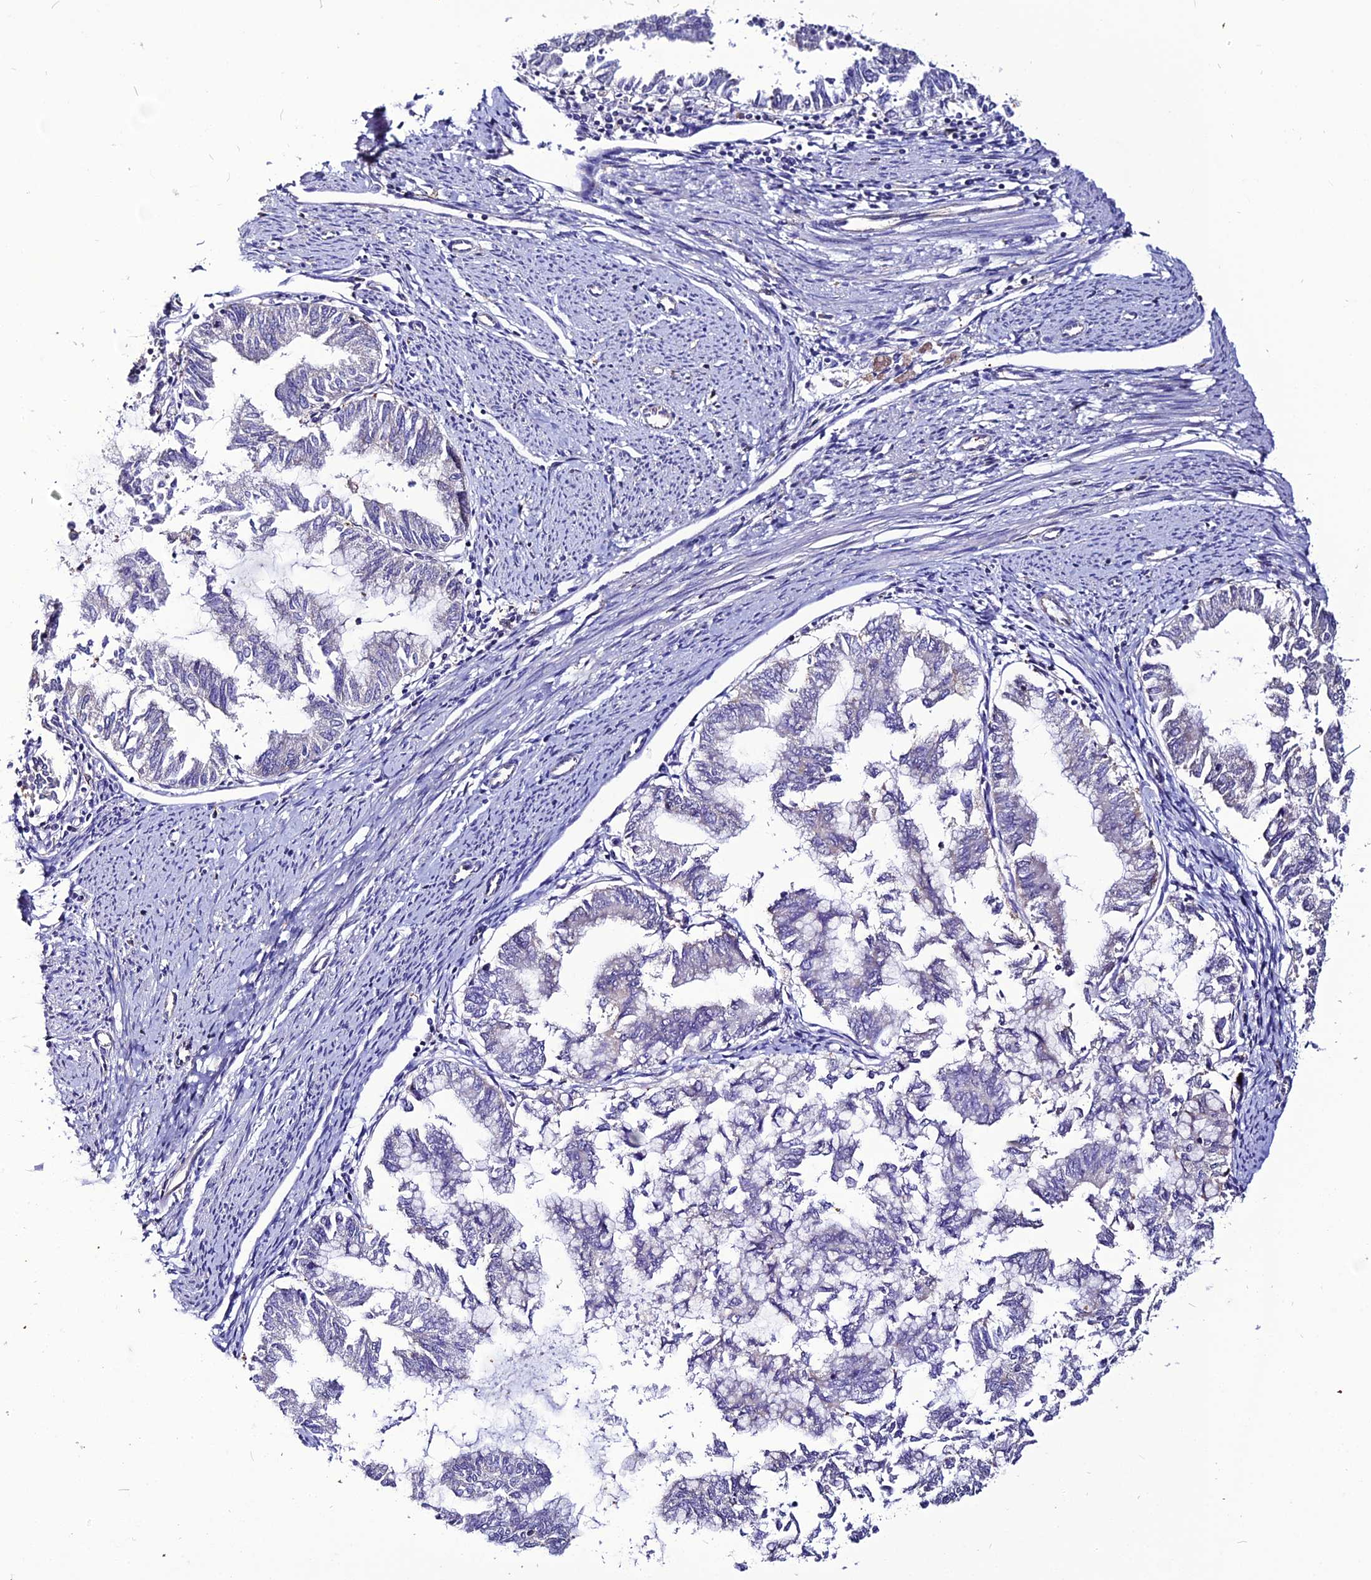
{"staining": {"intensity": "negative", "quantity": "none", "location": "none"}, "tissue": "endometrial cancer", "cell_type": "Tumor cells", "image_type": "cancer", "snomed": [{"axis": "morphology", "description": "Adenocarcinoma, NOS"}, {"axis": "topography", "description": "Endometrium"}], "caption": "Immunohistochemical staining of endometrial cancer (adenocarcinoma) reveals no significant expression in tumor cells.", "gene": "USP17L15", "patient": {"sex": "female", "age": 79}}